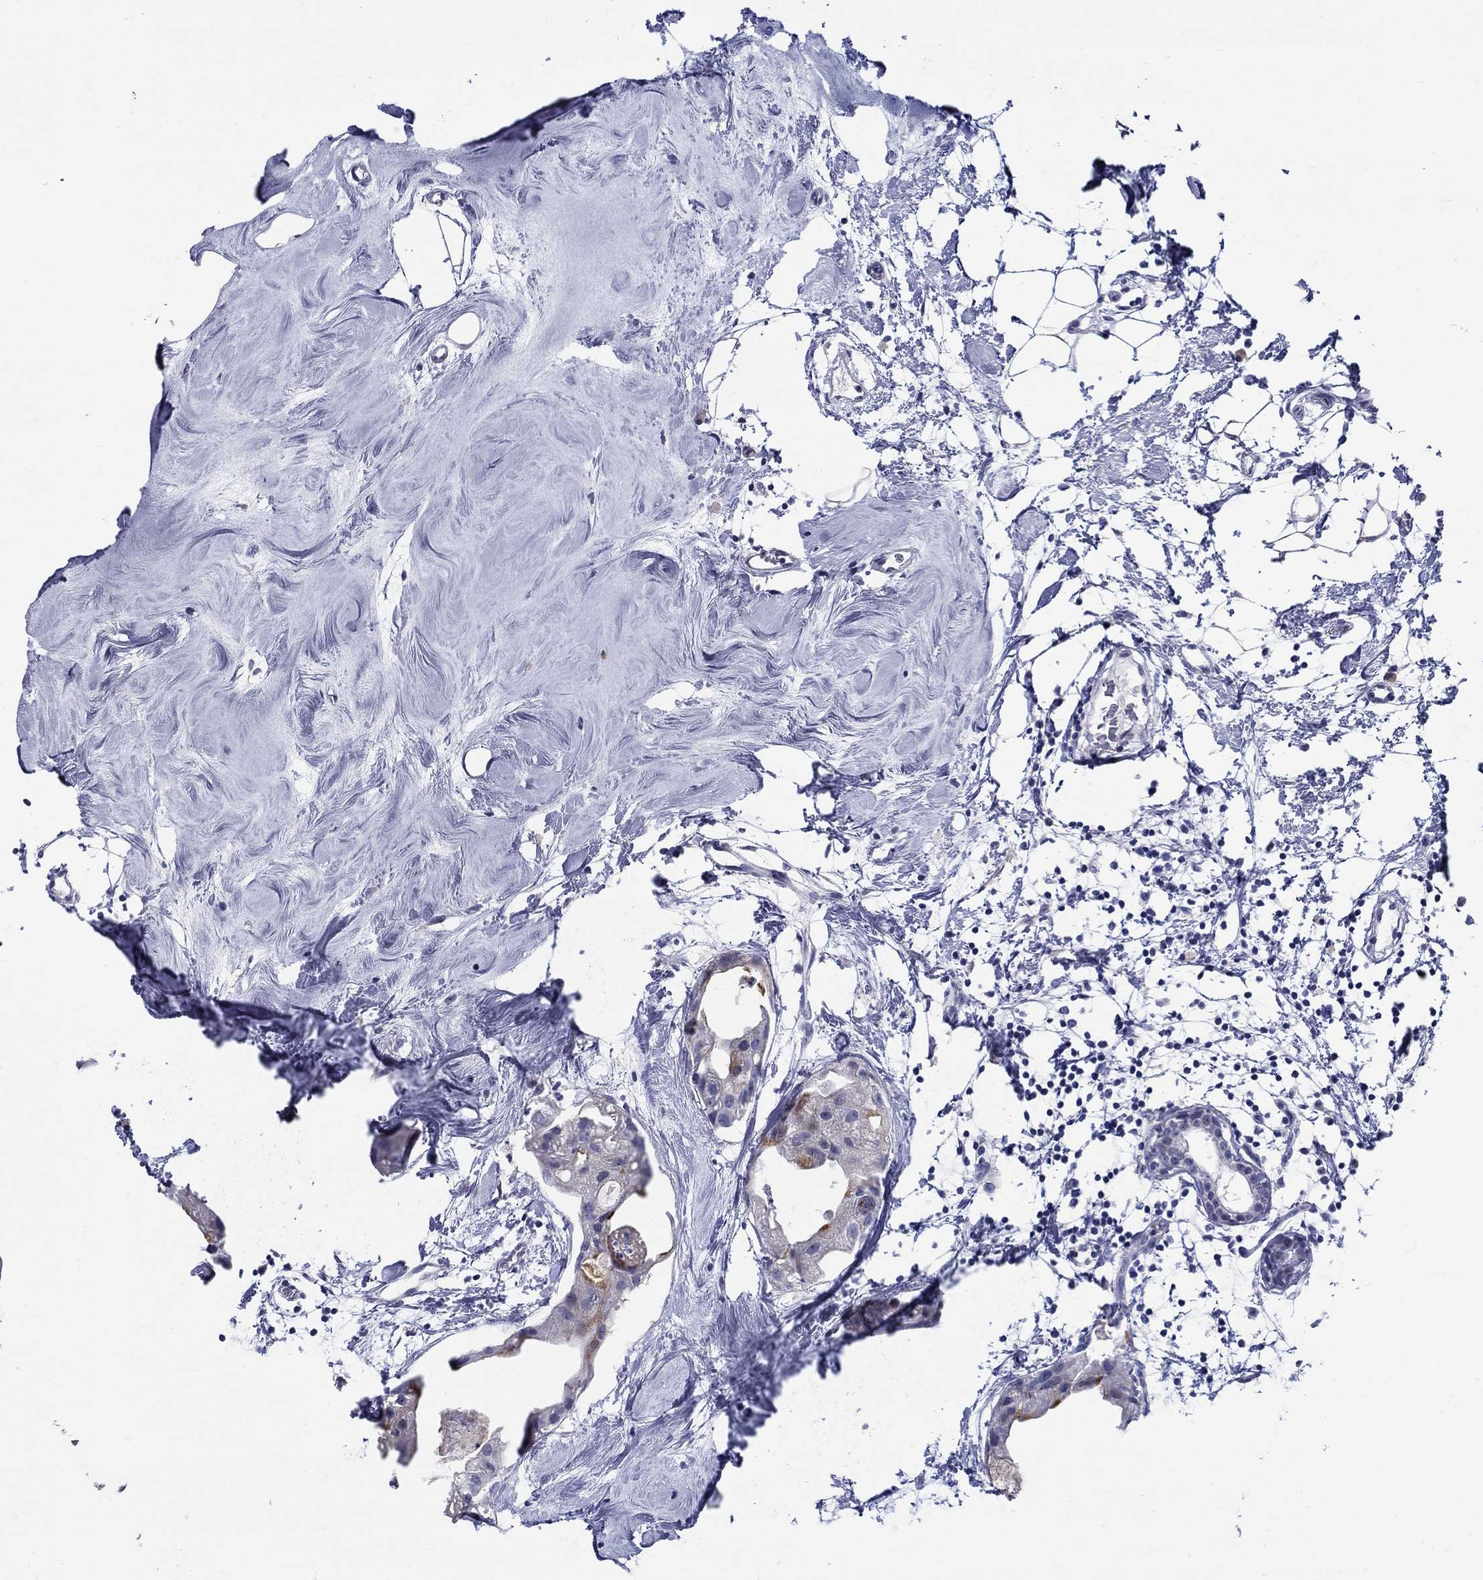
{"staining": {"intensity": "moderate", "quantity": "<25%", "location": "cytoplasmic/membranous"}, "tissue": "breast cancer", "cell_type": "Tumor cells", "image_type": "cancer", "snomed": [{"axis": "morphology", "description": "Normal tissue, NOS"}, {"axis": "morphology", "description": "Duct carcinoma"}, {"axis": "topography", "description": "Breast"}], "caption": "Infiltrating ductal carcinoma (breast) stained for a protein reveals moderate cytoplasmic/membranous positivity in tumor cells.", "gene": "CRYGS", "patient": {"sex": "female", "age": 40}}